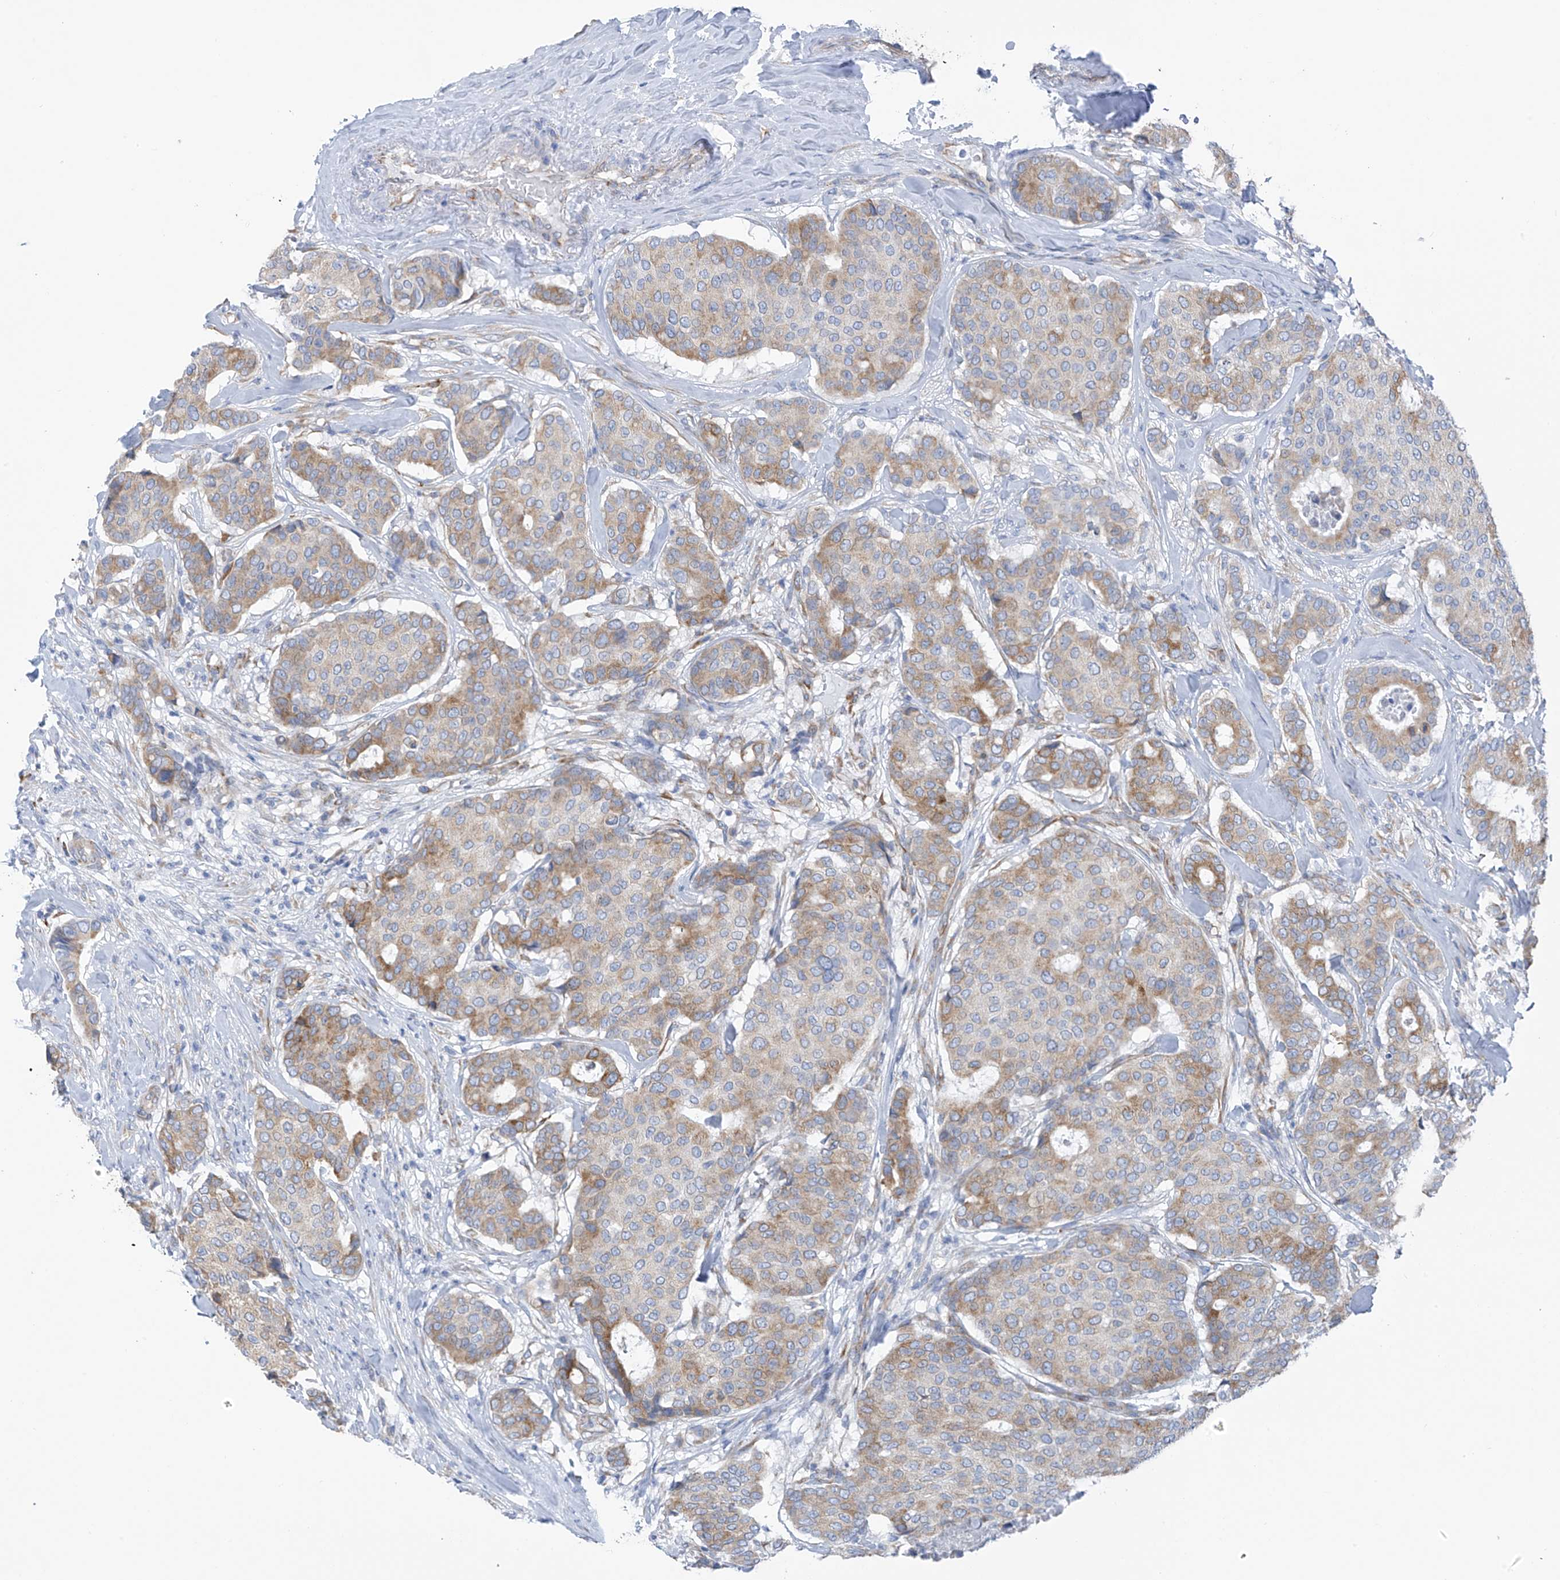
{"staining": {"intensity": "moderate", "quantity": "25%-75%", "location": "cytoplasmic/membranous"}, "tissue": "breast cancer", "cell_type": "Tumor cells", "image_type": "cancer", "snomed": [{"axis": "morphology", "description": "Duct carcinoma"}, {"axis": "topography", "description": "Breast"}], "caption": "High-power microscopy captured an immunohistochemistry (IHC) image of breast cancer, revealing moderate cytoplasmic/membranous staining in about 25%-75% of tumor cells. The protein is shown in brown color, while the nuclei are stained blue.", "gene": "RCN2", "patient": {"sex": "female", "age": 75}}